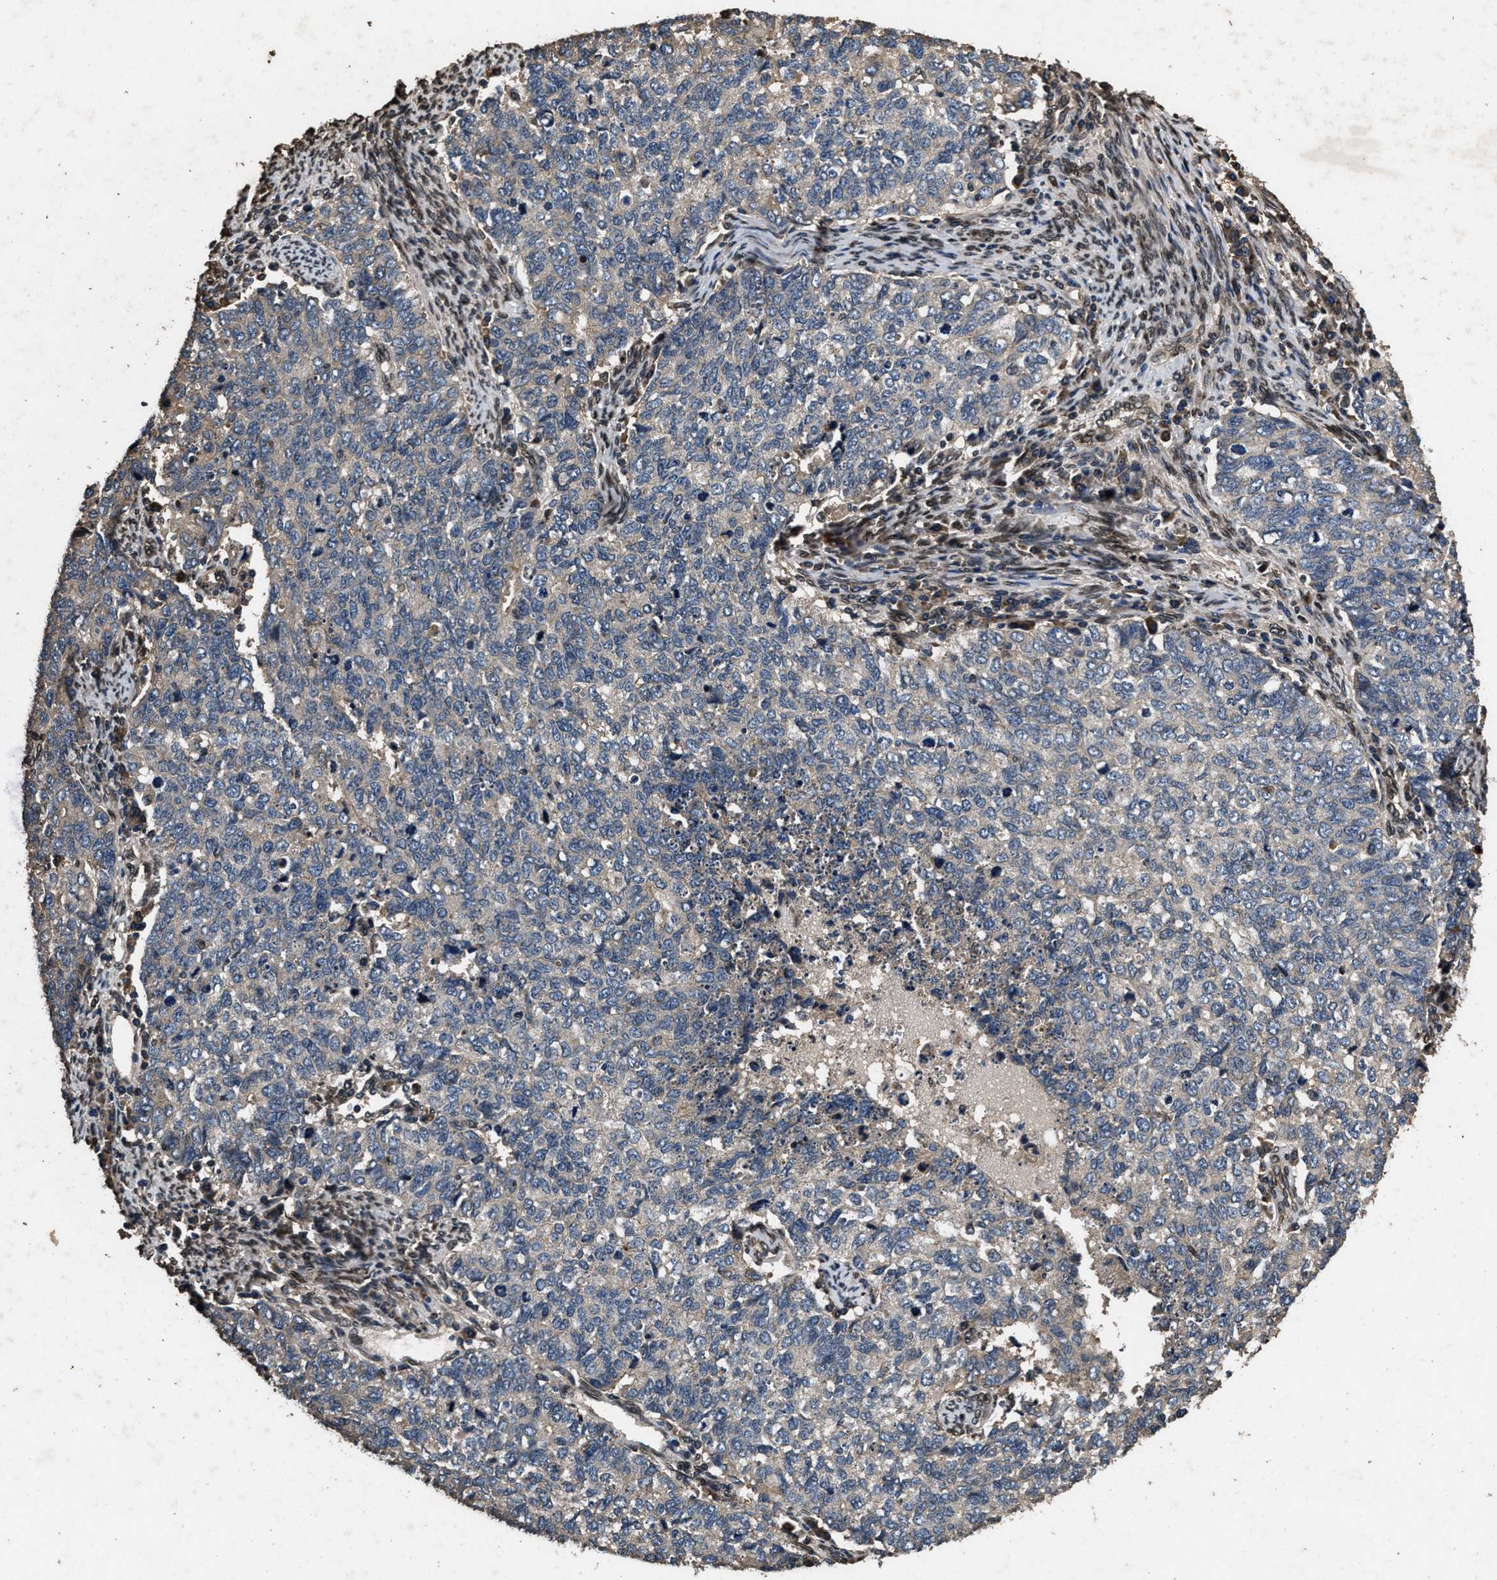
{"staining": {"intensity": "weak", "quantity": "<25%", "location": "cytoplasmic/membranous"}, "tissue": "cervical cancer", "cell_type": "Tumor cells", "image_type": "cancer", "snomed": [{"axis": "morphology", "description": "Squamous cell carcinoma, NOS"}, {"axis": "topography", "description": "Cervix"}], "caption": "Tumor cells show no significant protein staining in cervical squamous cell carcinoma. (IHC, brightfield microscopy, high magnification).", "gene": "ACCS", "patient": {"sex": "female", "age": 63}}